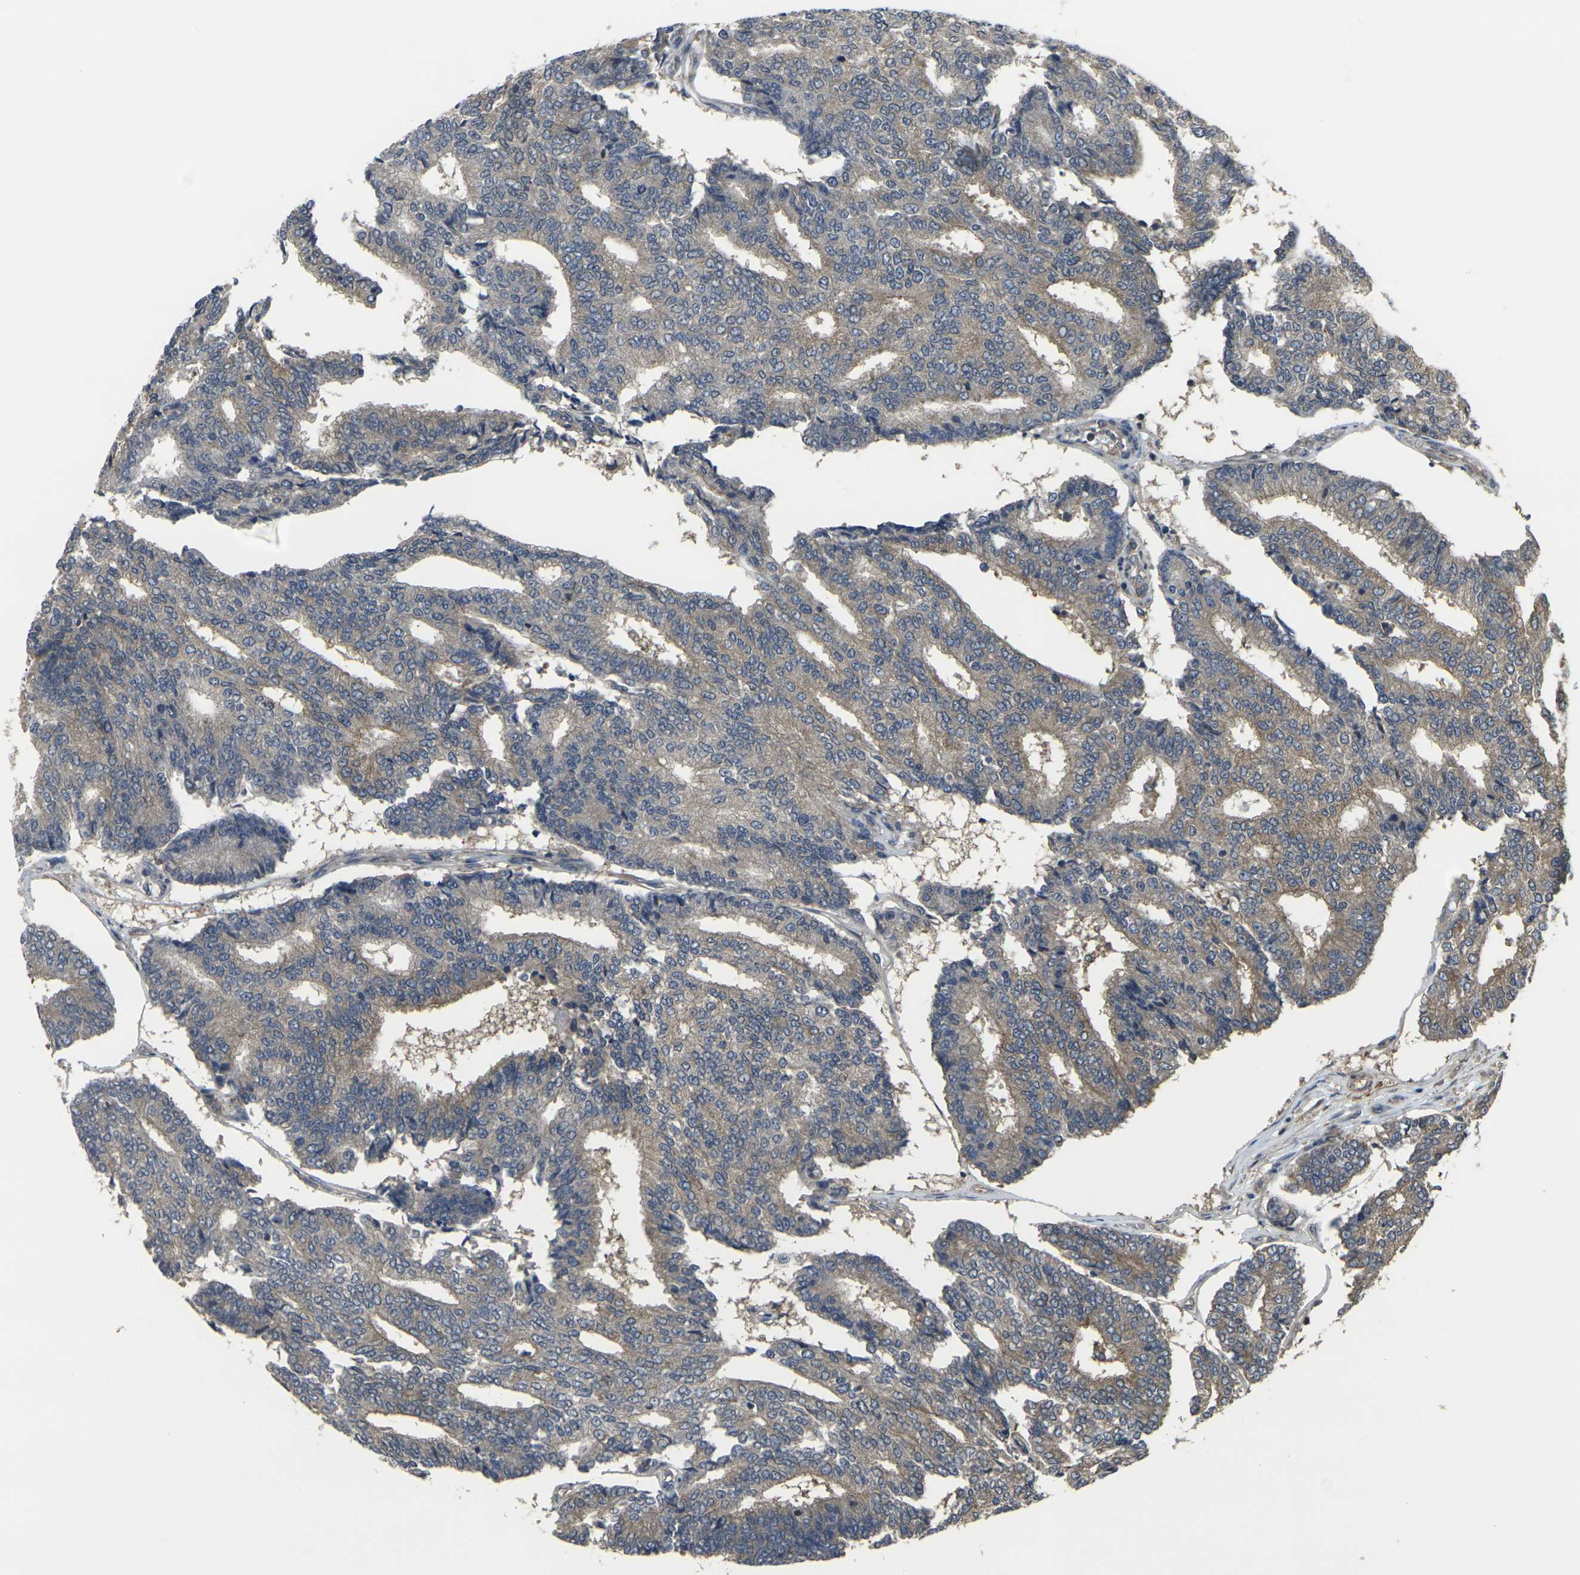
{"staining": {"intensity": "weak", "quantity": ">75%", "location": "cytoplasmic/membranous"}, "tissue": "prostate cancer", "cell_type": "Tumor cells", "image_type": "cancer", "snomed": [{"axis": "morphology", "description": "Adenocarcinoma, High grade"}, {"axis": "topography", "description": "Prostate"}], "caption": "Immunohistochemical staining of human adenocarcinoma (high-grade) (prostate) displays low levels of weak cytoplasmic/membranous expression in approximately >75% of tumor cells.", "gene": "PRKACB", "patient": {"sex": "male", "age": 55}}